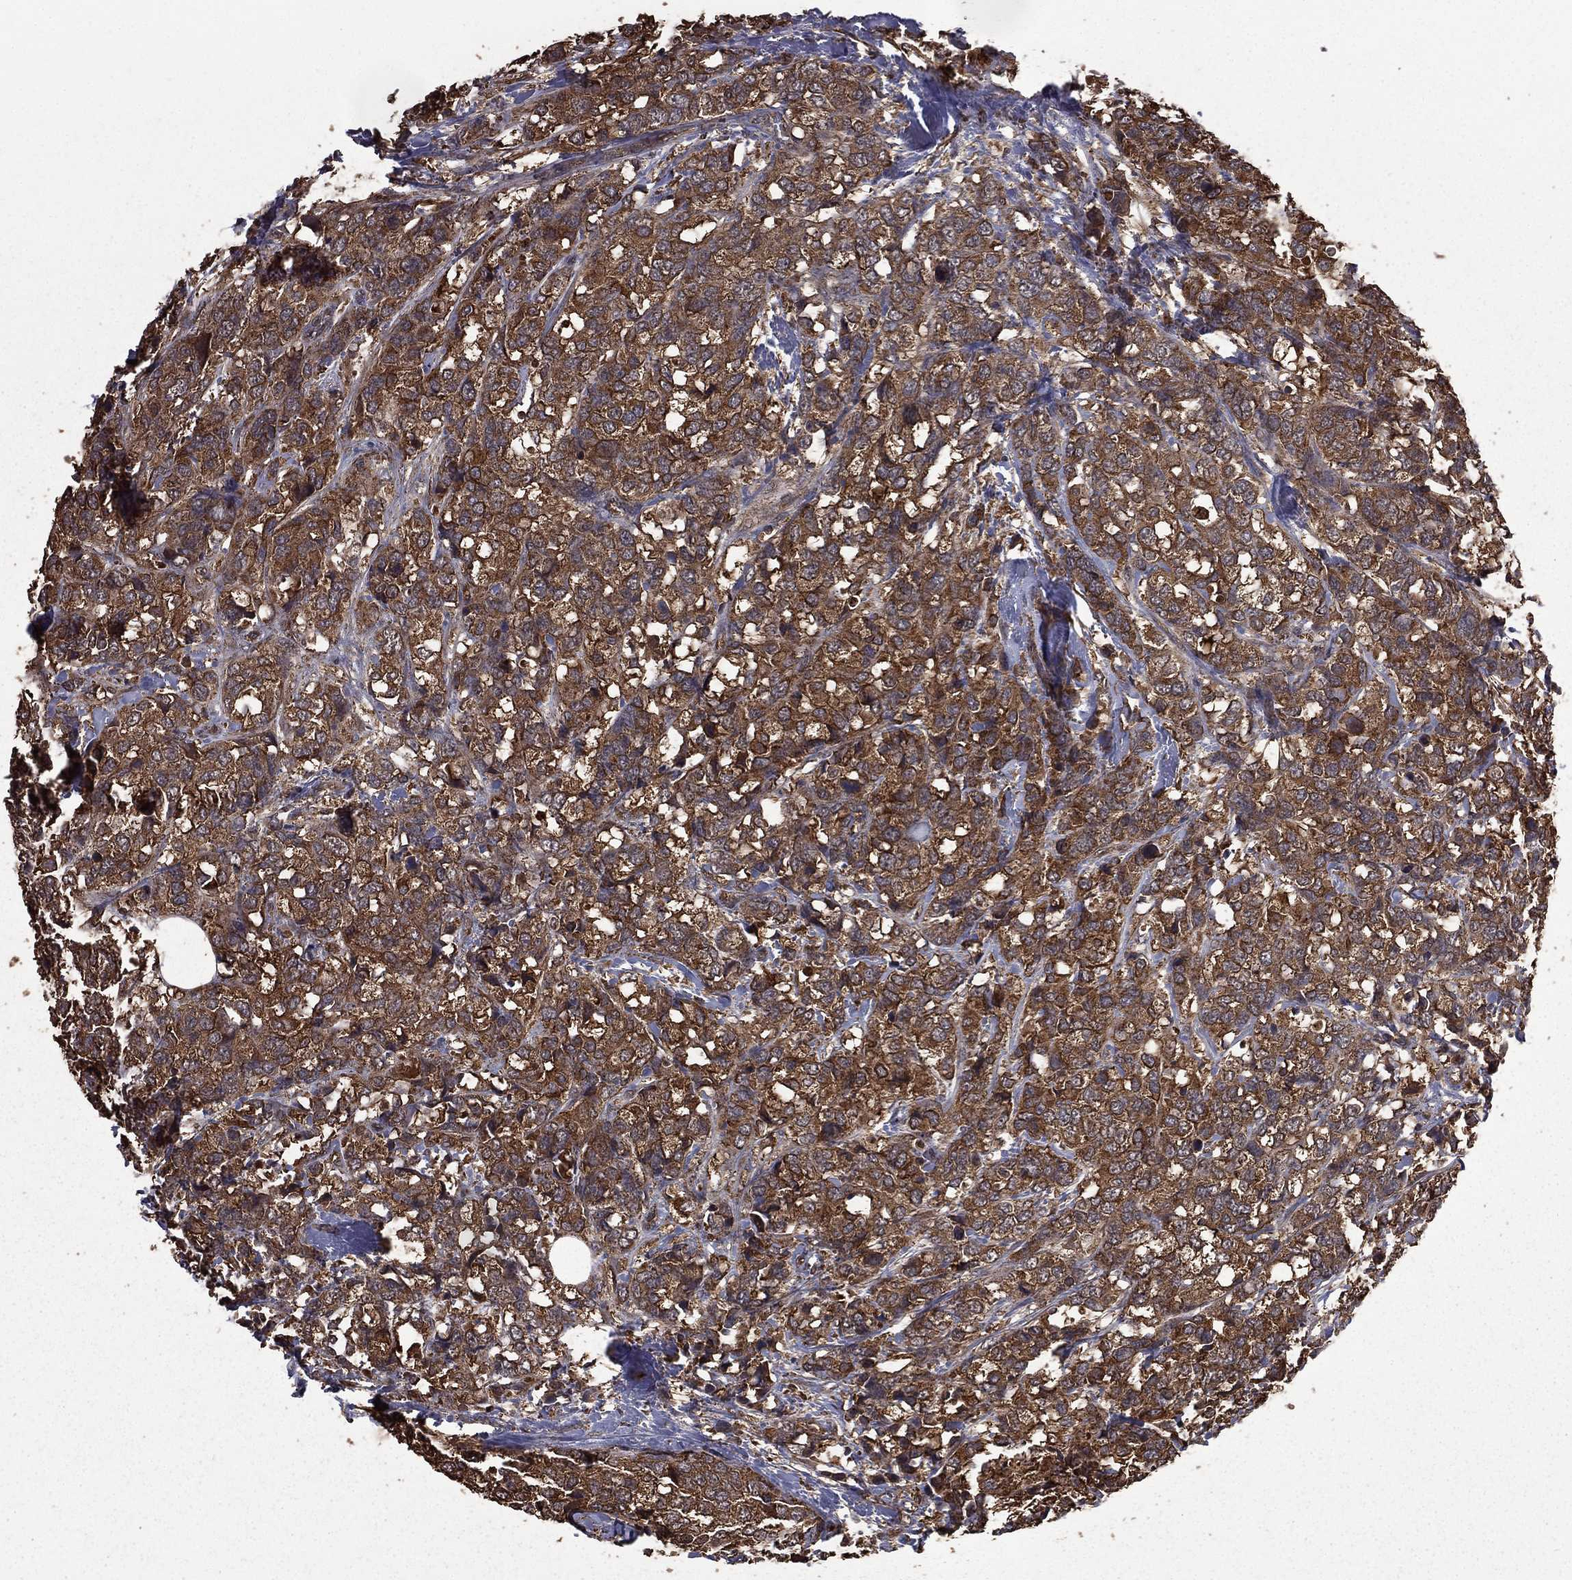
{"staining": {"intensity": "moderate", "quantity": ">75%", "location": "cytoplasmic/membranous"}, "tissue": "breast cancer", "cell_type": "Tumor cells", "image_type": "cancer", "snomed": [{"axis": "morphology", "description": "Lobular carcinoma"}, {"axis": "topography", "description": "Breast"}], "caption": "IHC (DAB (3,3'-diaminobenzidine)) staining of breast cancer (lobular carcinoma) shows moderate cytoplasmic/membranous protein positivity in about >75% of tumor cells.", "gene": "BIRC6", "patient": {"sex": "female", "age": 59}}